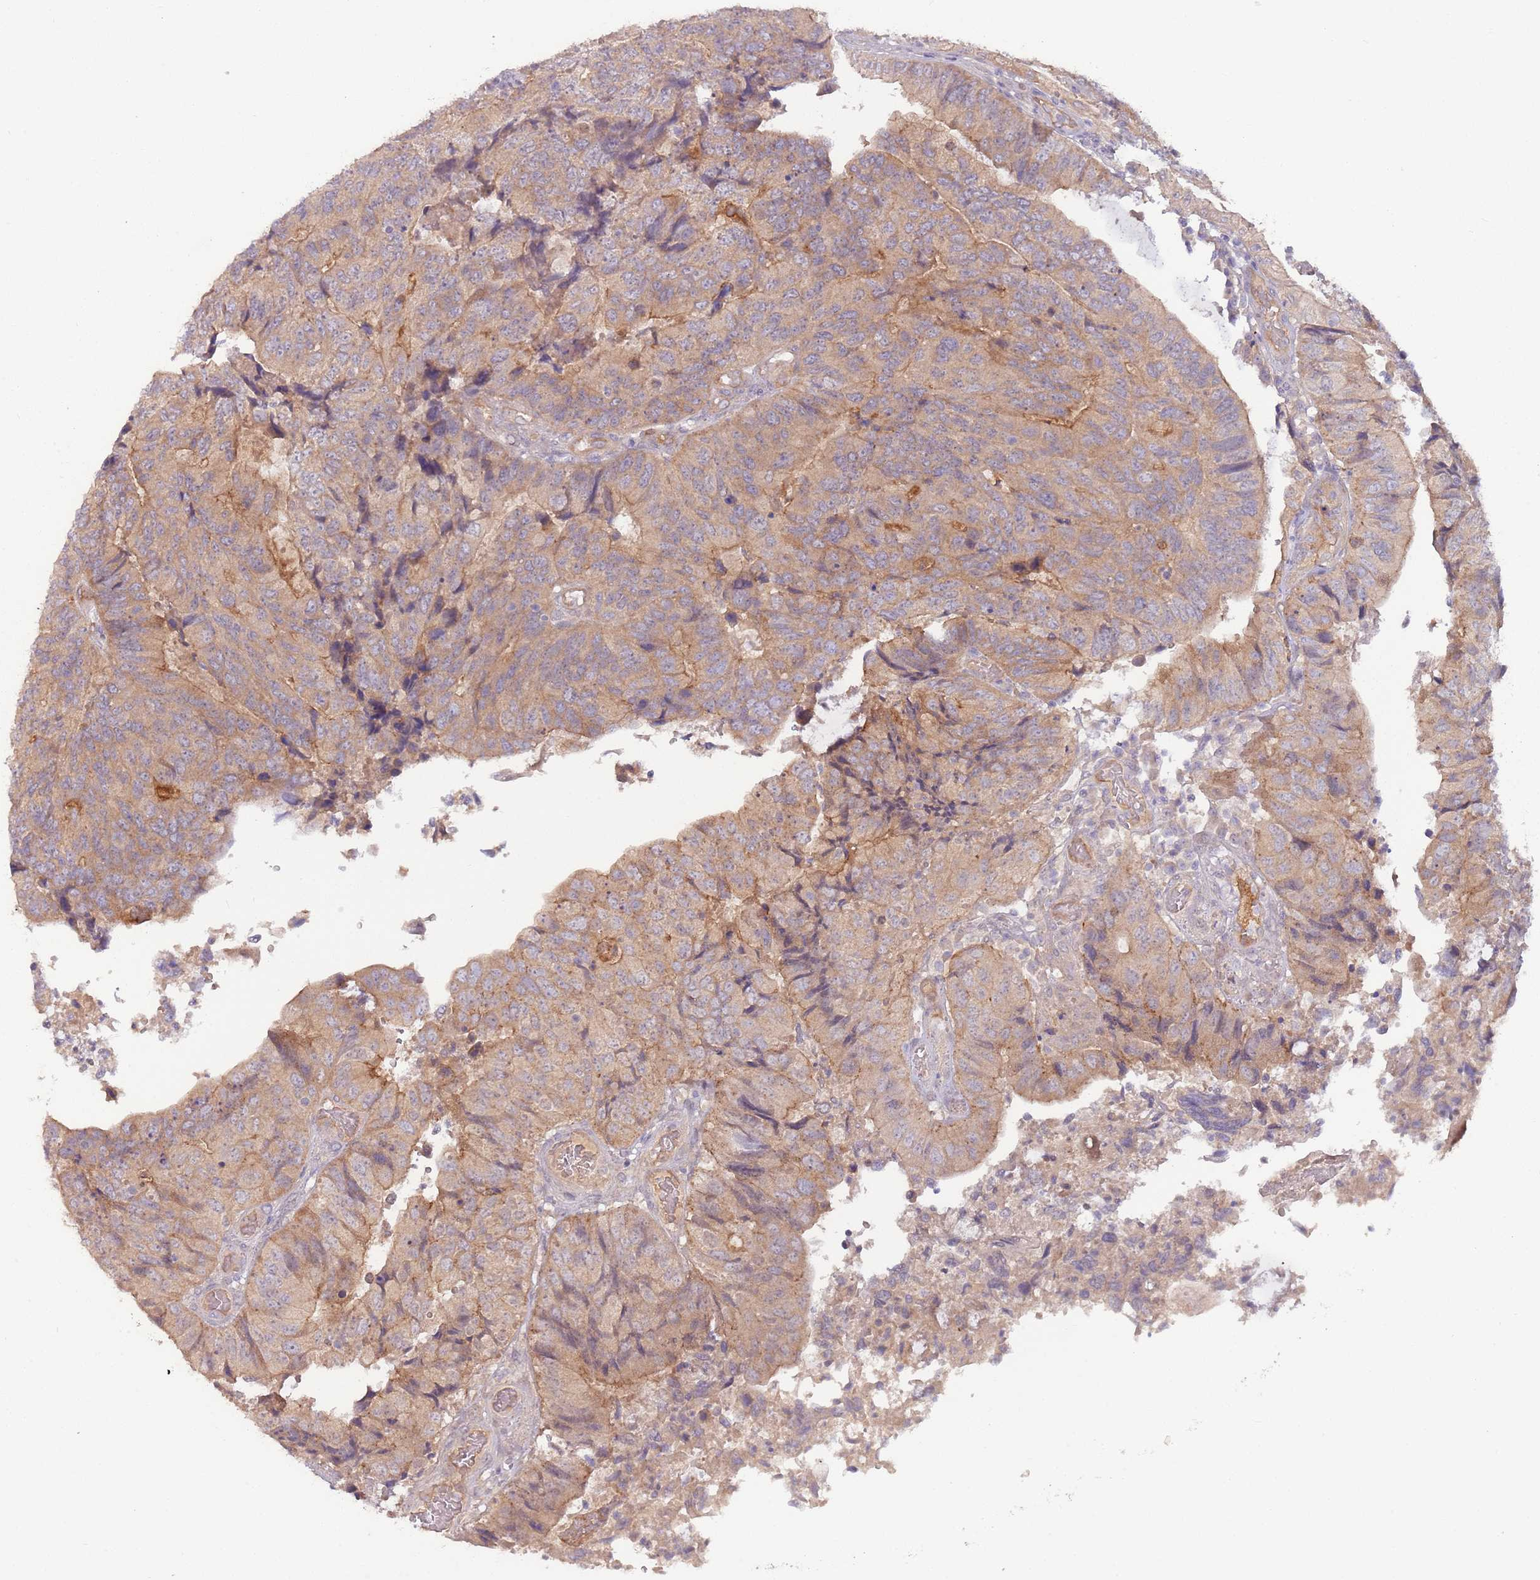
{"staining": {"intensity": "weak", "quantity": ">75%", "location": "cytoplasmic/membranous"}, "tissue": "colorectal cancer", "cell_type": "Tumor cells", "image_type": "cancer", "snomed": [{"axis": "morphology", "description": "Adenocarcinoma, NOS"}, {"axis": "topography", "description": "Colon"}], "caption": "Immunohistochemical staining of human colorectal cancer (adenocarcinoma) displays low levels of weak cytoplasmic/membranous expression in approximately >75% of tumor cells.", "gene": "SAV1", "patient": {"sex": "female", "age": 67}}